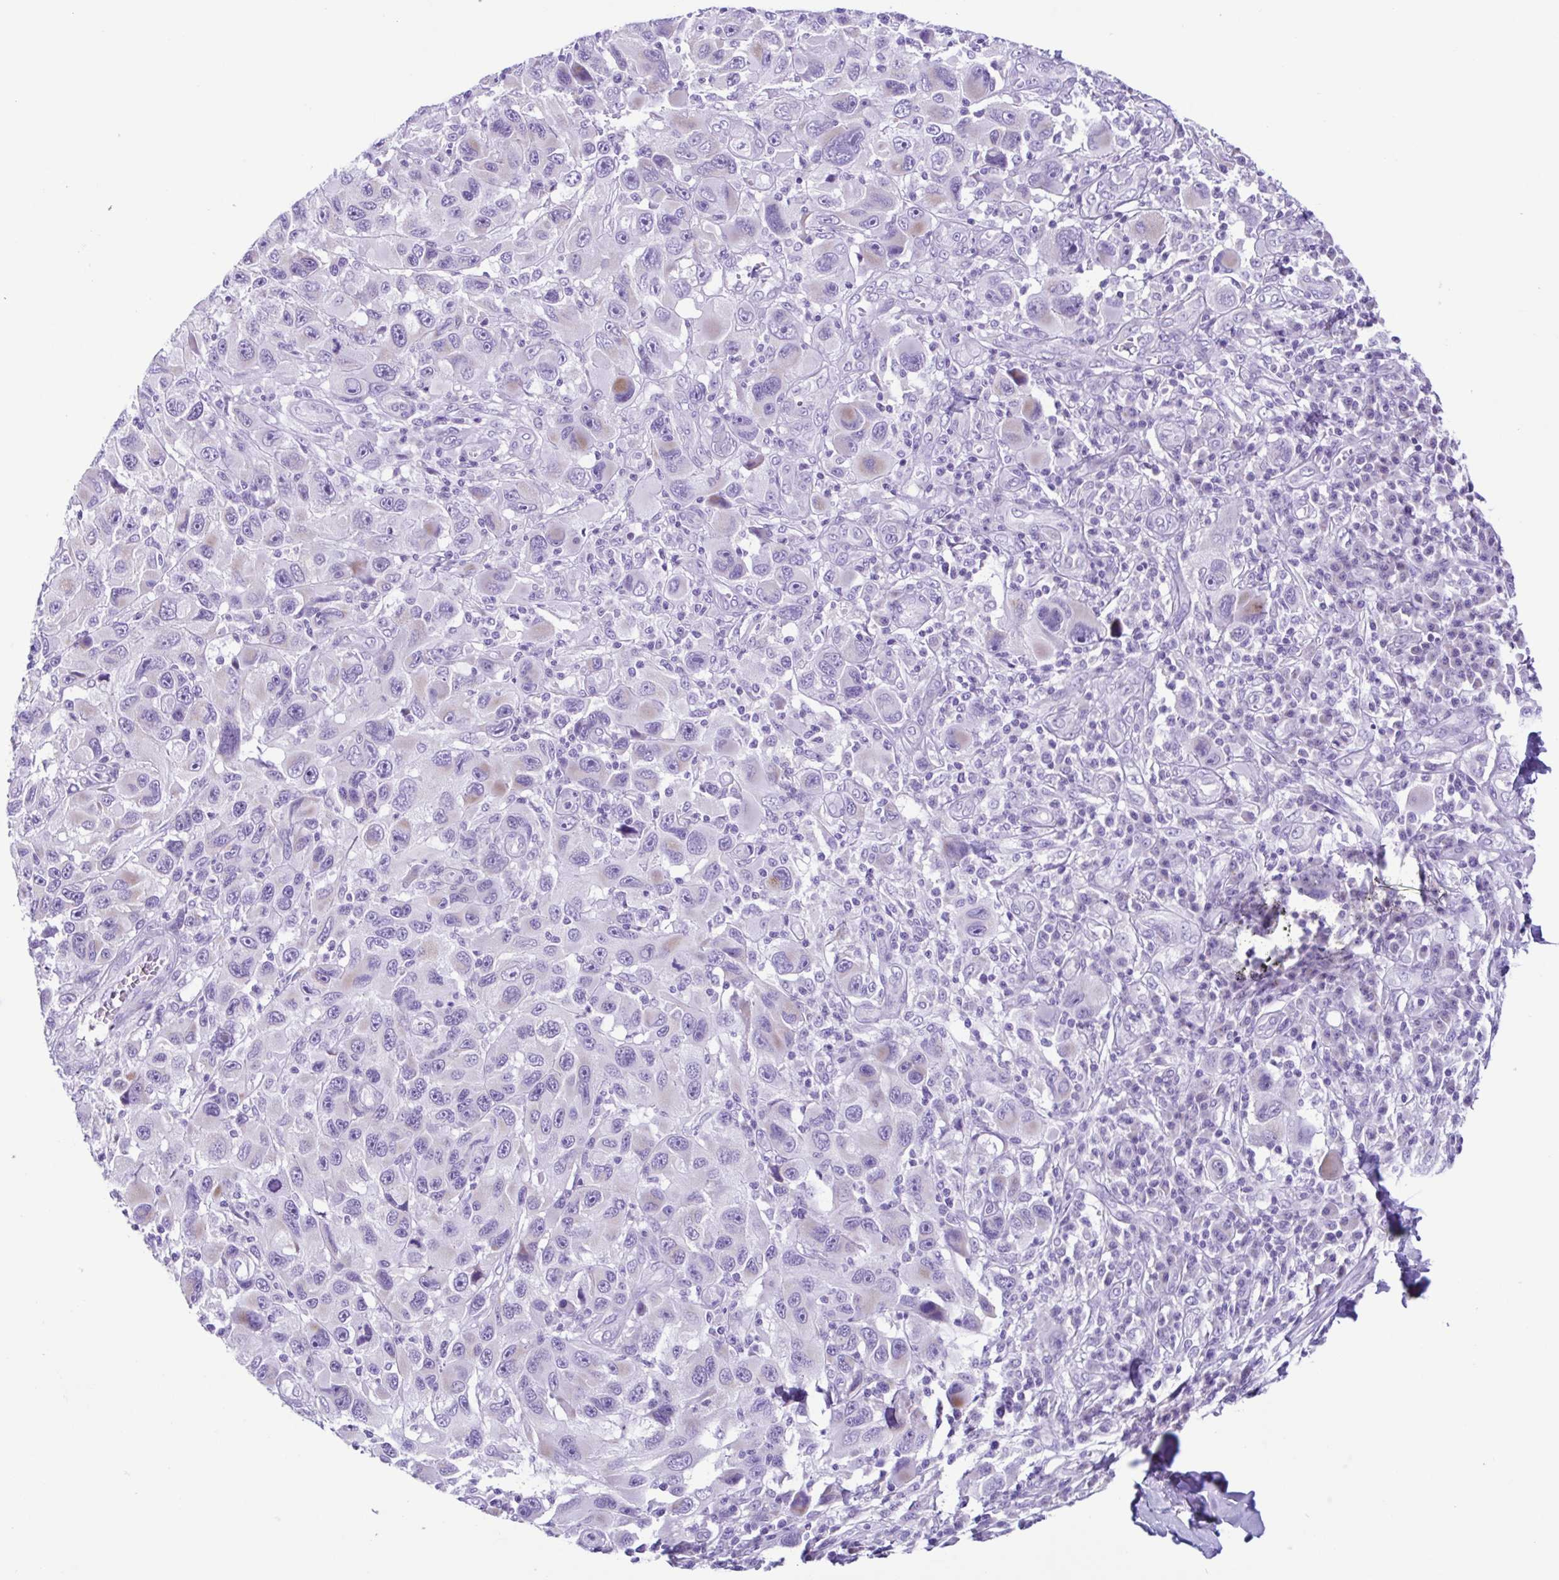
{"staining": {"intensity": "negative", "quantity": "none", "location": "none"}, "tissue": "melanoma", "cell_type": "Tumor cells", "image_type": "cancer", "snomed": [{"axis": "morphology", "description": "Malignant melanoma, NOS"}, {"axis": "topography", "description": "Skin"}], "caption": "Photomicrograph shows no significant protein staining in tumor cells of melanoma. Nuclei are stained in blue.", "gene": "ACTRT3", "patient": {"sex": "male", "age": 53}}